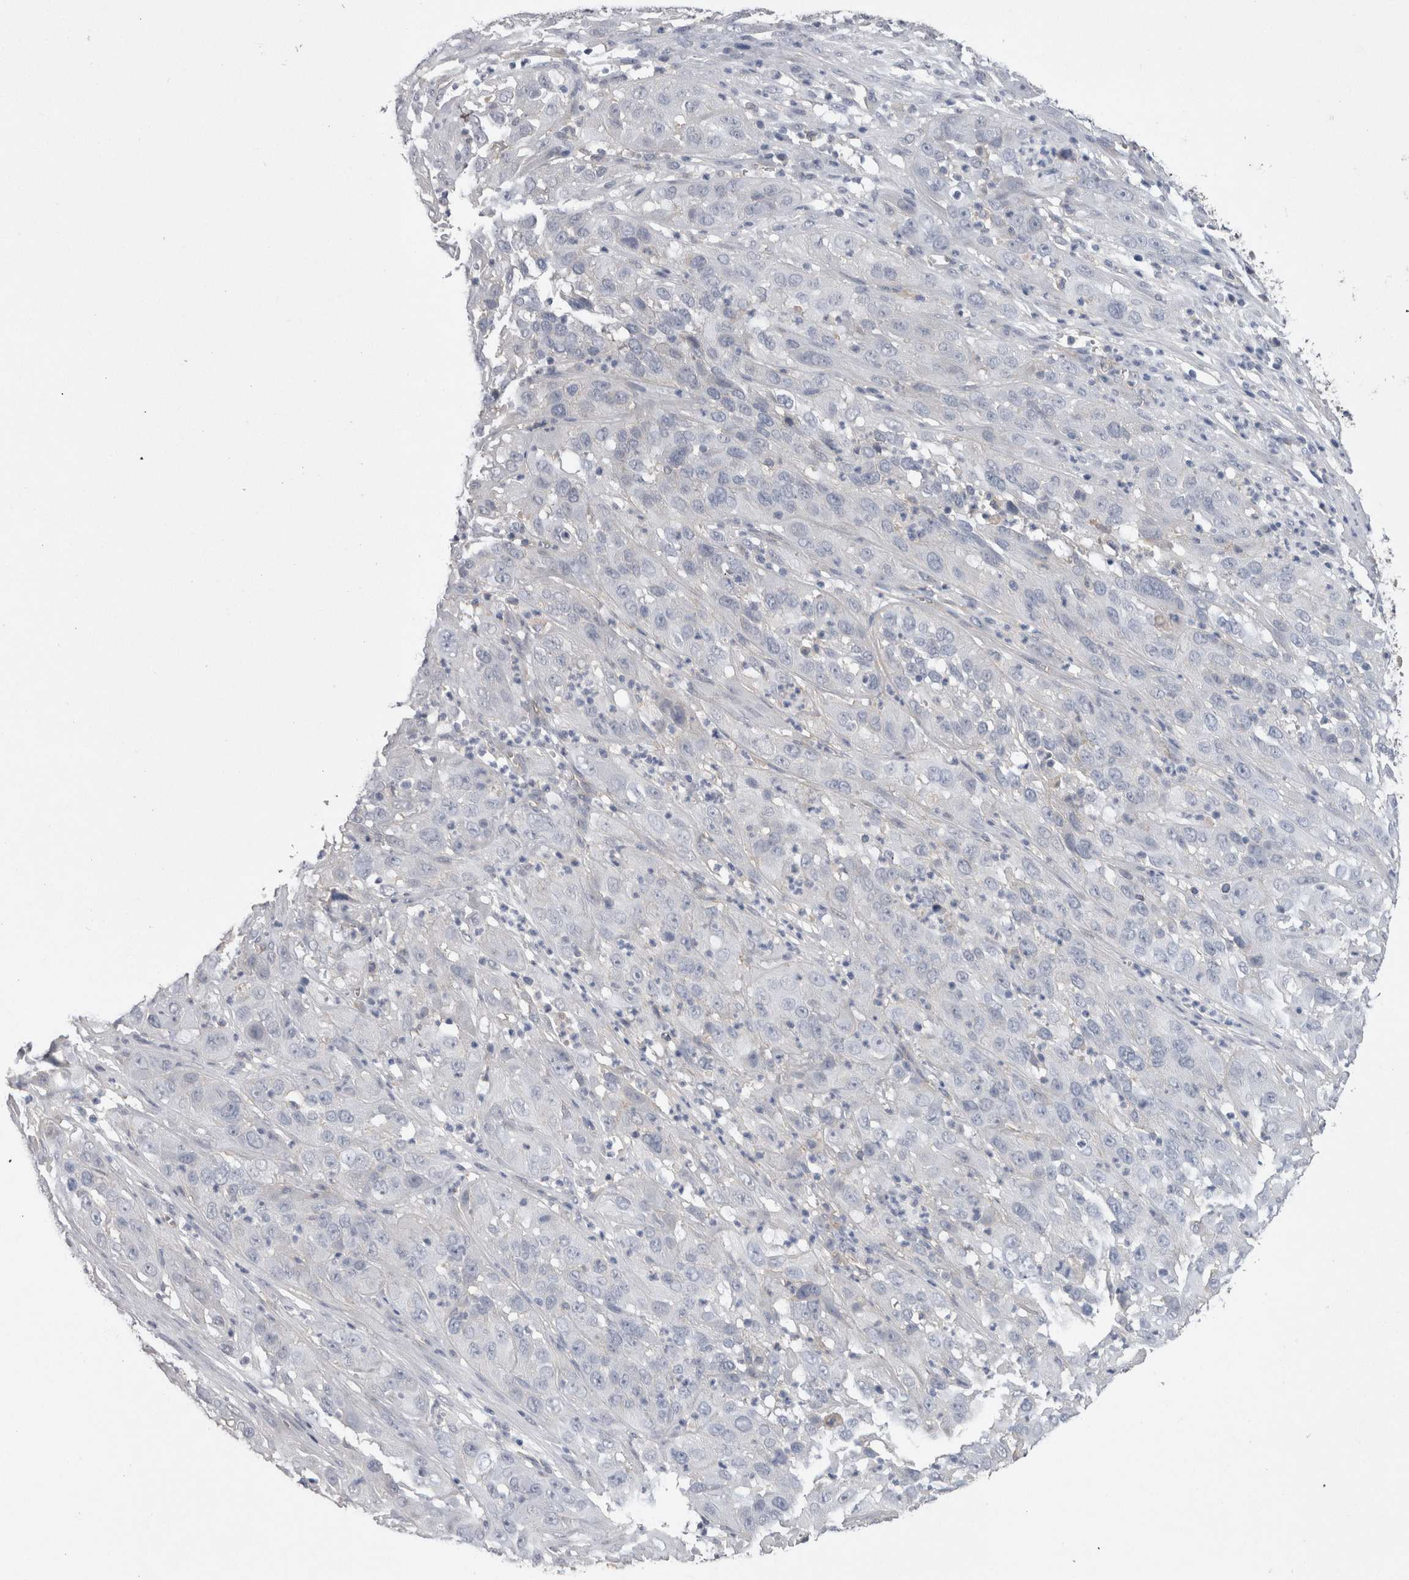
{"staining": {"intensity": "negative", "quantity": "none", "location": "none"}, "tissue": "cervical cancer", "cell_type": "Tumor cells", "image_type": "cancer", "snomed": [{"axis": "morphology", "description": "Squamous cell carcinoma, NOS"}, {"axis": "topography", "description": "Cervix"}], "caption": "Protein analysis of cervical cancer displays no significant expression in tumor cells. (Immunohistochemistry (ihc), brightfield microscopy, high magnification).", "gene": "NECTIN2", "patient": {"sex": "female", "age": 32}}